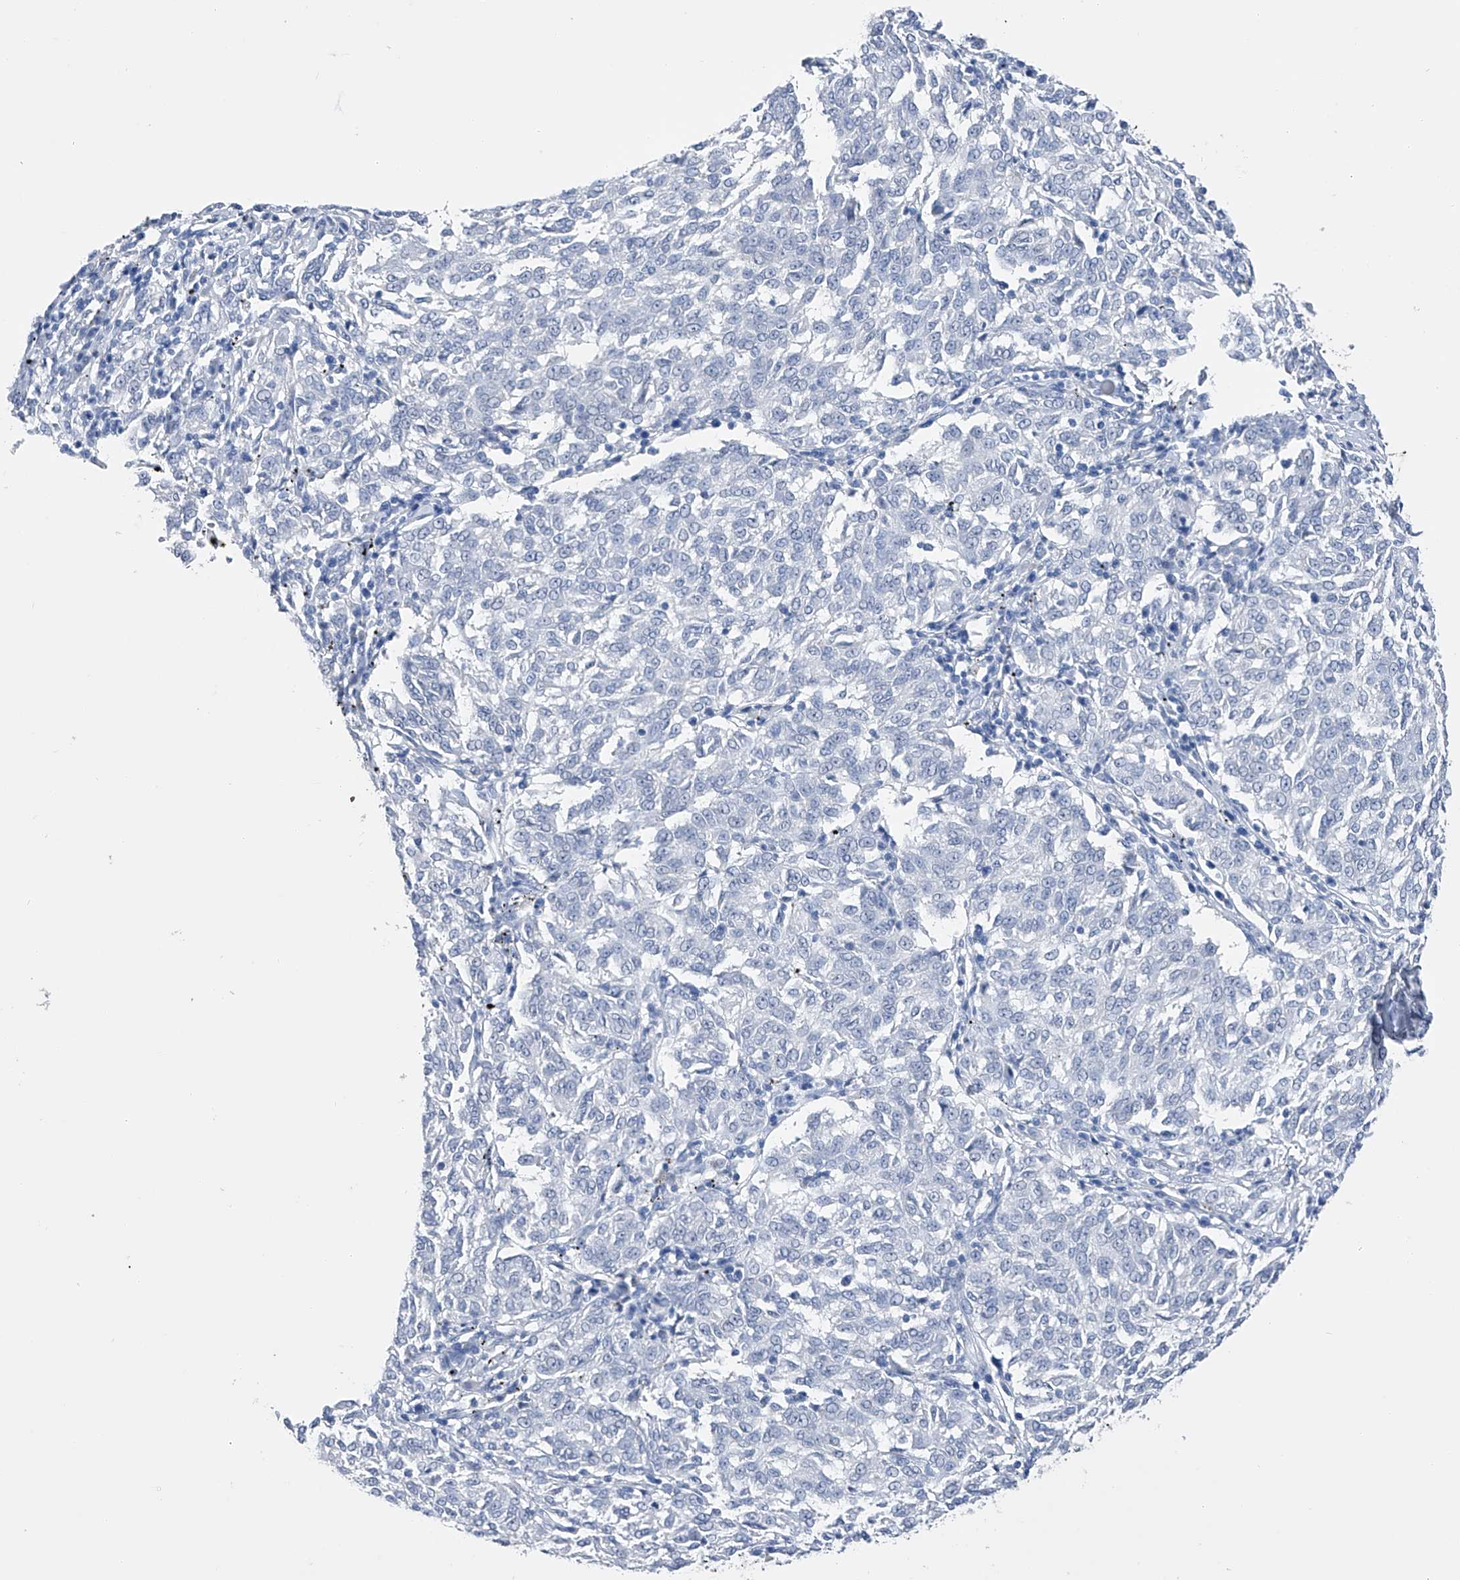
{"staining": {"intensity": "negative", "quantity": "none", "location": "none"}, "tissue": "melanoma", "cell_type": "Tumor cells", "image_type": "cancer", "snomed": [{"axis": "morphology", "description": "Malignant melanoma, NOS"}, {"axis": "topography", "description": "Skin"}], "caption": "There is no significant staining in tumor cells of melanoma.", "gene": "ADRA1A", "patient": {"sex": "female", "age": 72}}